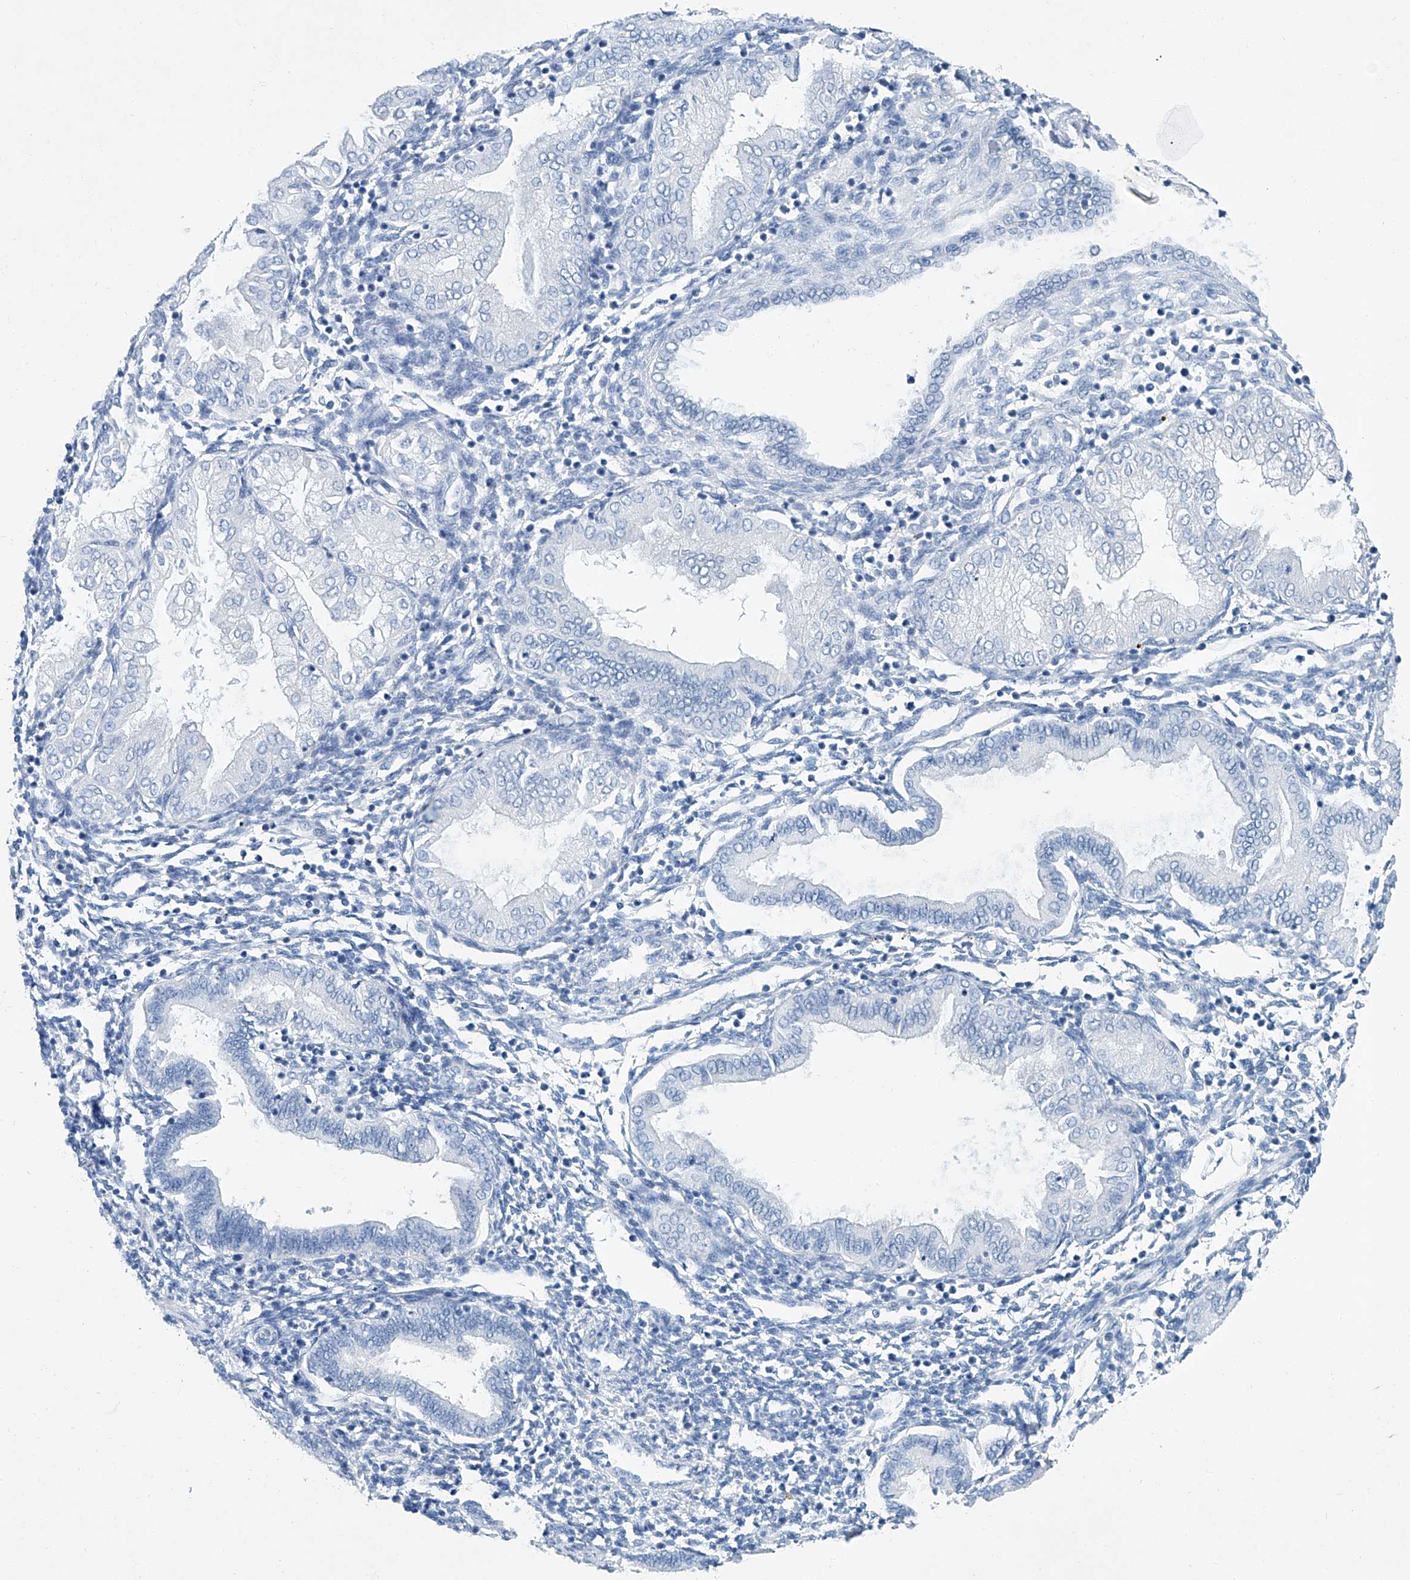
{"staining": {"intensity": "negative", "quantity": "none", "location": "none"}, "tissue": "endometrium", "cell_type": "Cells in endometrial stroma", "image_type": "normal", "snomed": [{"axis": "morphology", "description": "Normal tissue, NOS"}, {"axis": "topography", "description": "Endometrium"}], "caption": "Immunohistochemical staining of benign human endometrium exhibits no significant positivity in cells in endometrial stroma.", "gene": "CYP2A7", "patient": {"sex": "female", "age": 53}}